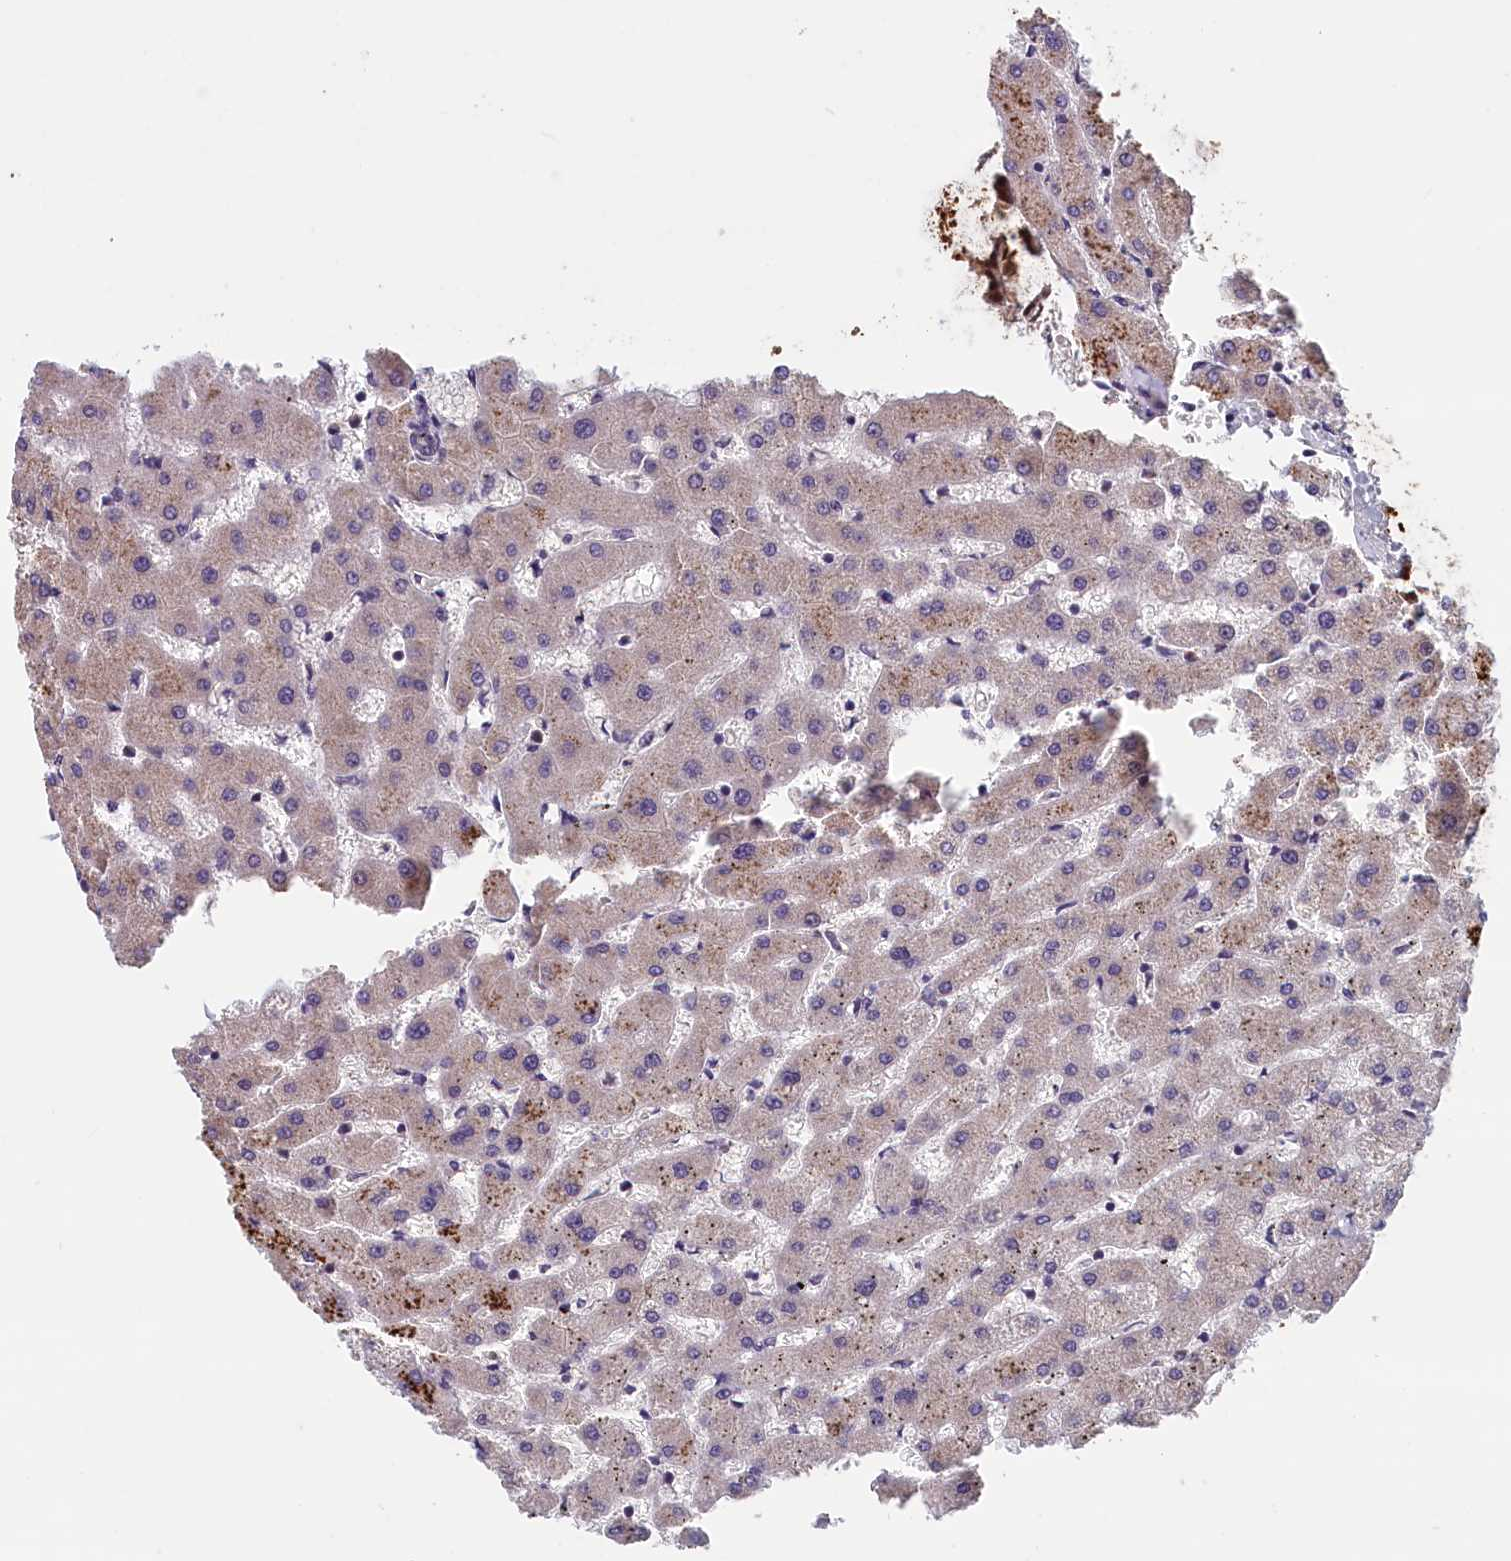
{"staining": {"intensity": "negative", "quantity": "none", "location": "none"}, "tissue": "liver", "cell_type": "Cholangiocytes", "image_type": "normal", "snomed": [{"axis": "morphology", "description": "Normal tissue, NOS"}, {"axis": "topography", "description": "Liver"}], "caption": "Image shows no protein staining in cholangiocytes of benign liver.", "gene": "KCNK6", "patient": {"sex": "female", "age": 63}}